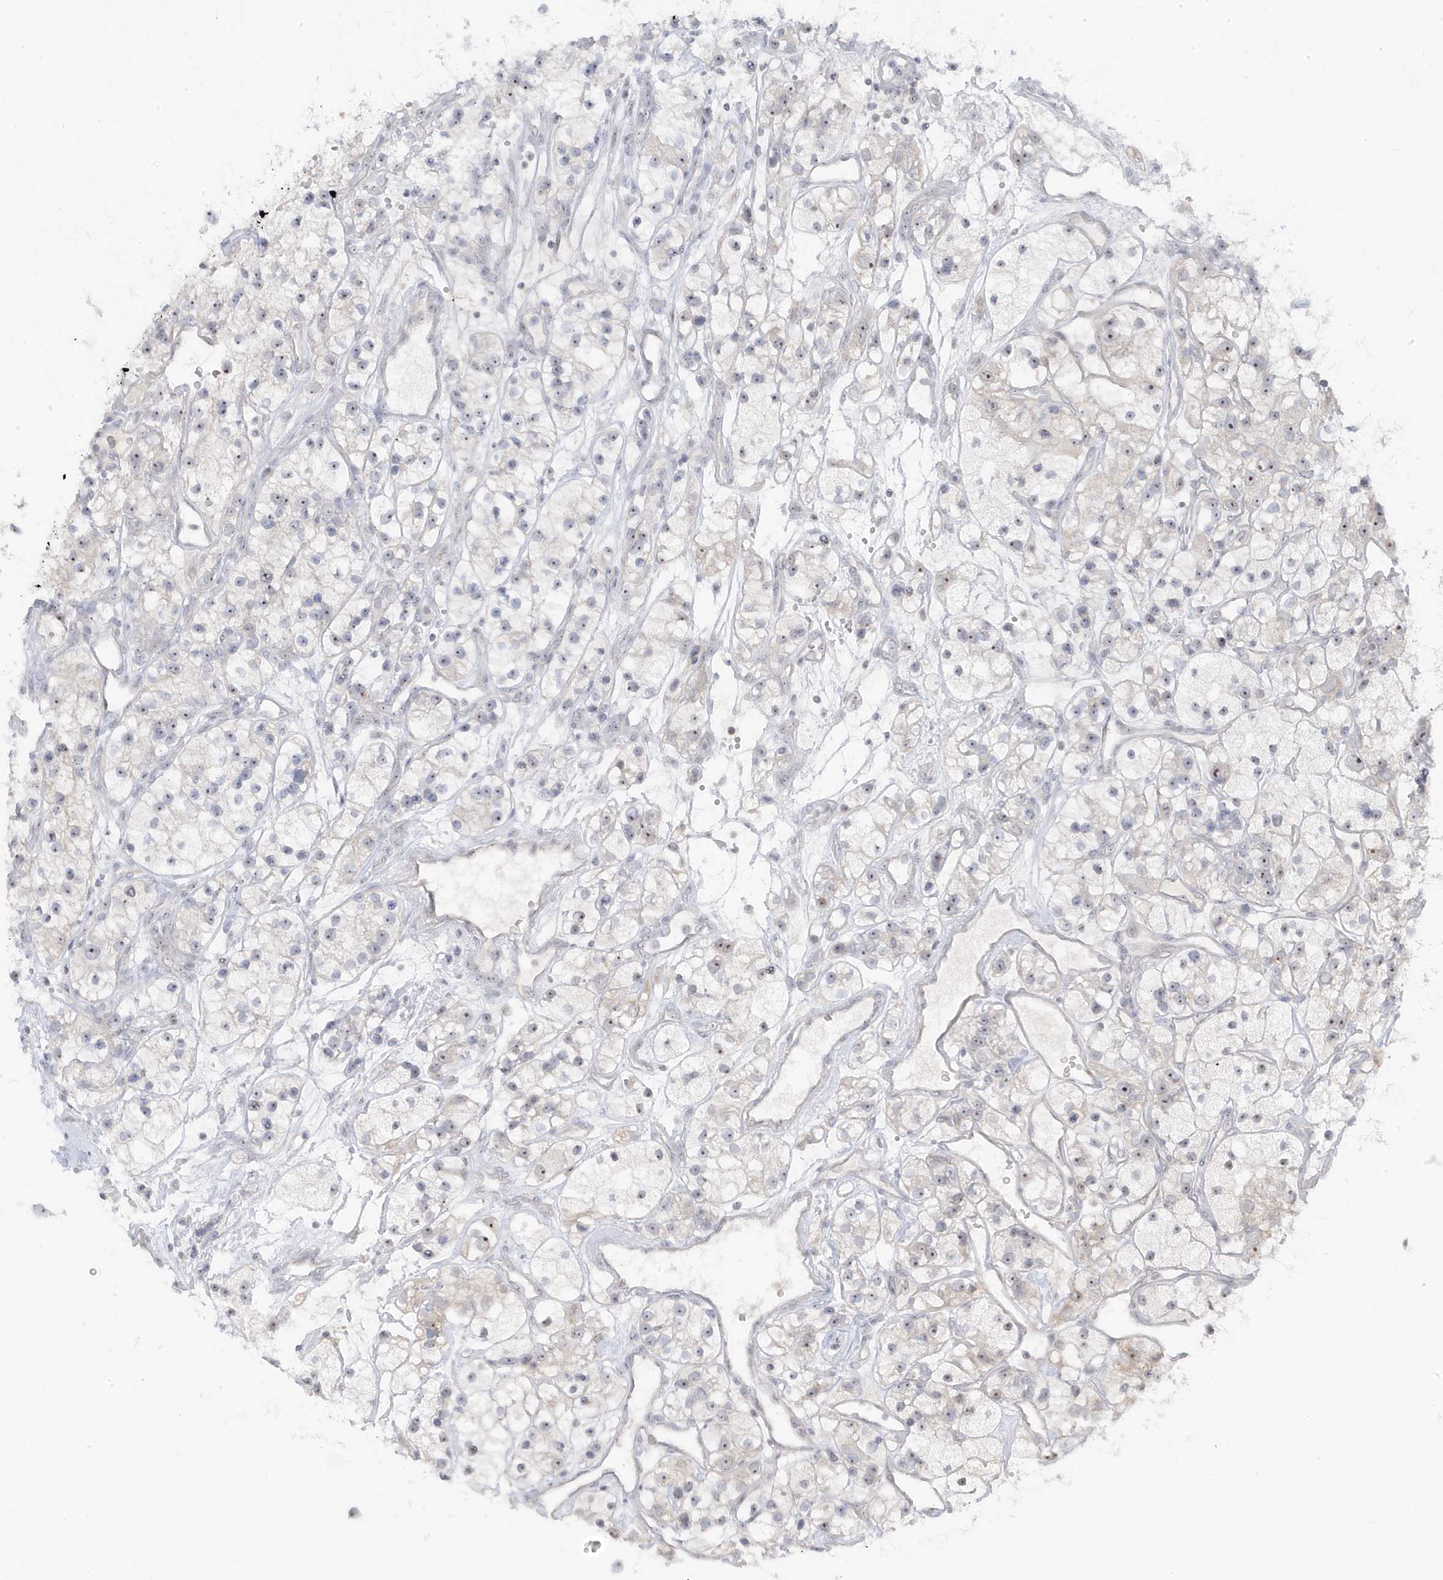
{"staining": {"intensity": "moderate", "quantity": "<25%", "location": "nuclear"}, "tissue": "renal cancer", "cell_type": "Tumor cells", "image_type": "cancer", "snomed": [{"axis": "morphology", "description": "Adenocarcinoma, NOS"}, {"axis": "topography", "description": "Kidney"}], "caption": "Renal cancer tissue shows moderate nuclear expression in approximately <25% of tumor cells, visualized by immunohistochemistry.", "gene": "TSEN15", "patient": {"sex": "female", "age": 57}}